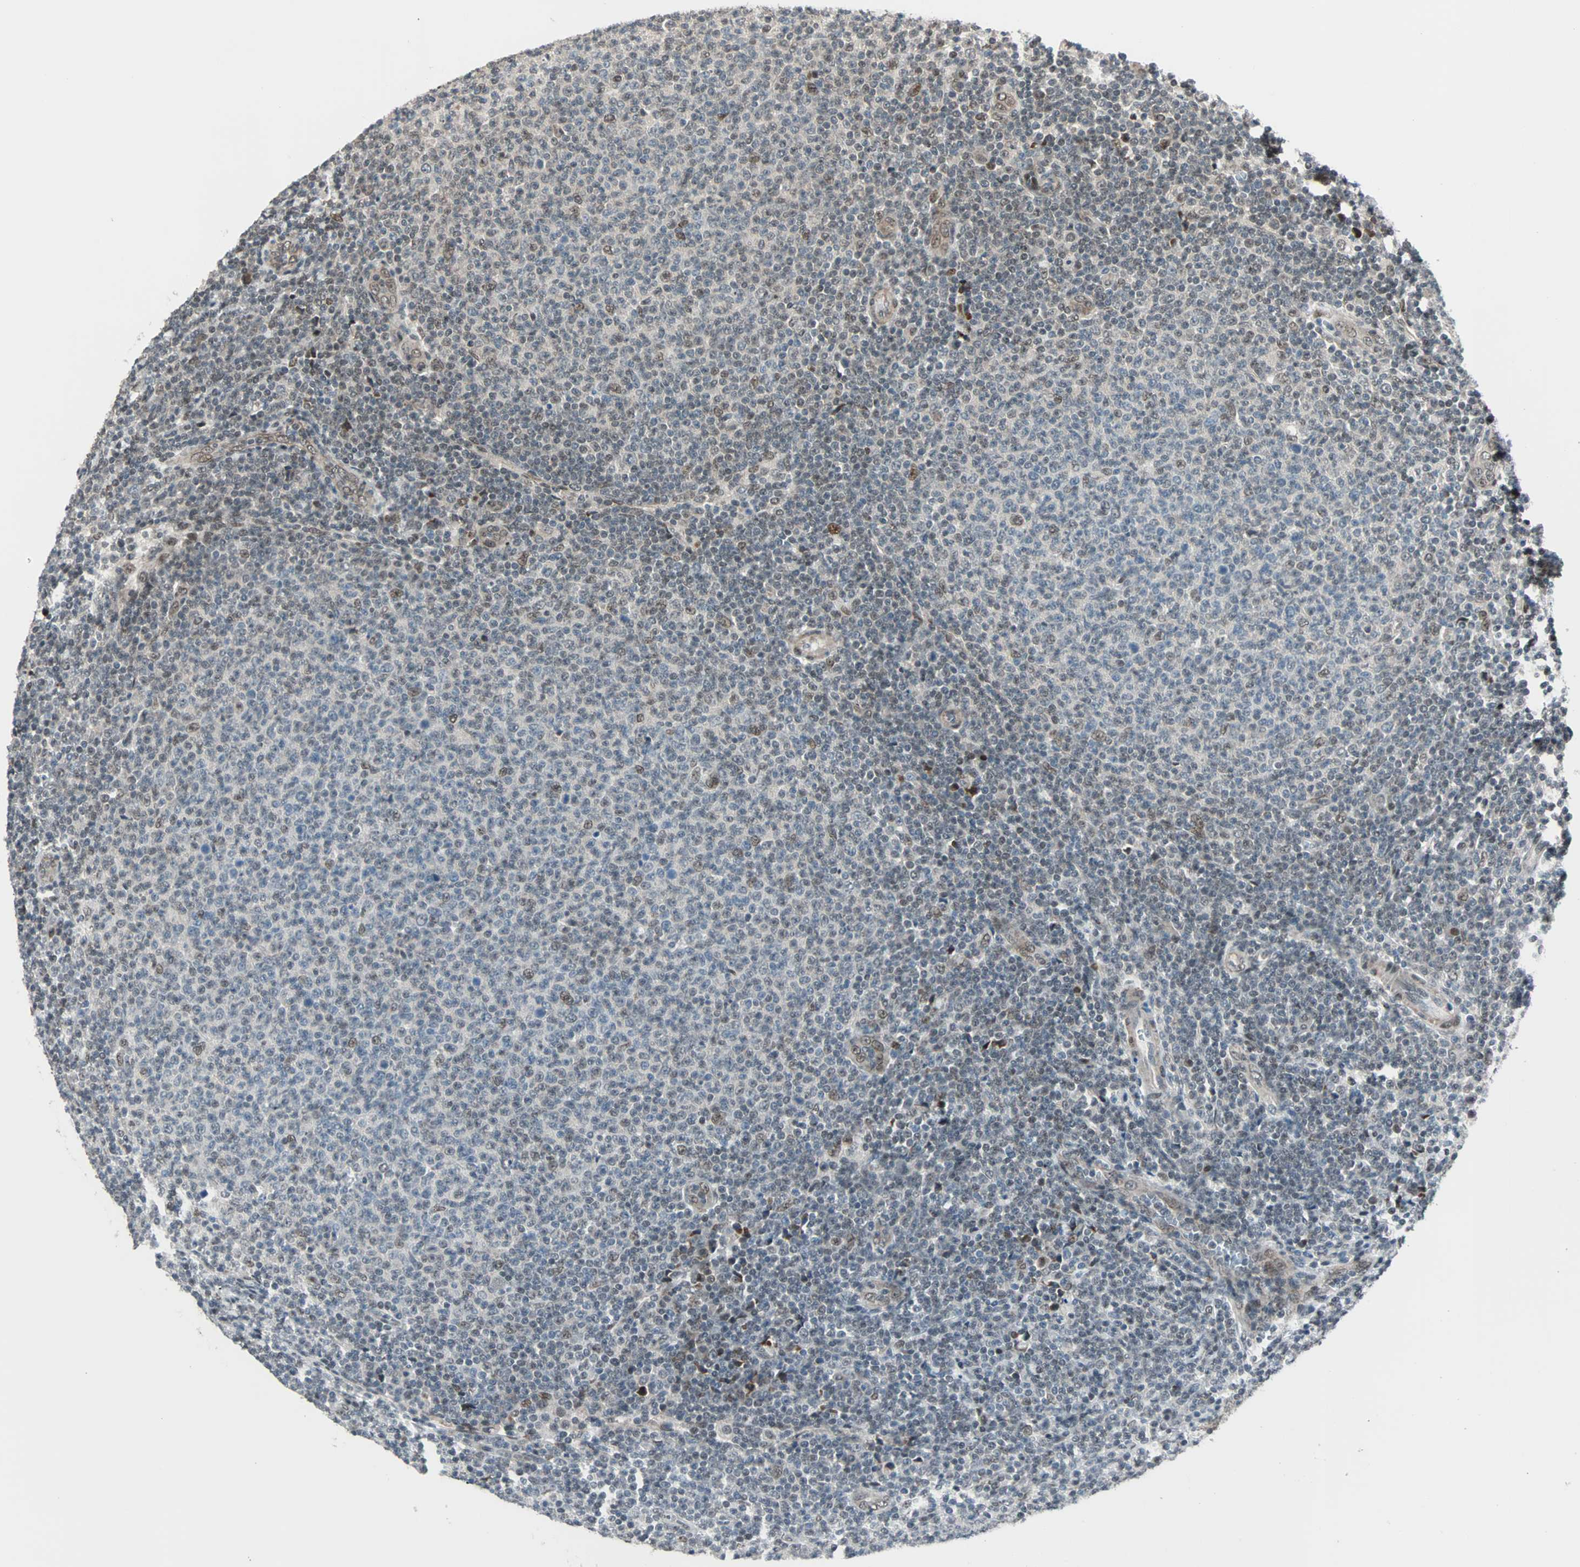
{"staining": {"intensity": "weak", "quantity": "<25%", "location": "nuclear"}, "tissue": "lymphoma", "cell_type": "Tumor cells", "image_type": "cancer", "snomed": [{"axis": "morphology", "description": "Malignant lymphoma, non-Hodgkin's type, Low grade"}, {"axis": "topography", "description": "Lymph node"}], "caption": "Immunohistochemistry histopathology image of neoplastic tissue: malignant lymphoma, non-Hodgkin's type (low-grade) stained with DAB demonstrates no significant protein positivity in tumor cells.", "gene": "CBX4", "patient": {"sex": "male", "age": 66}}